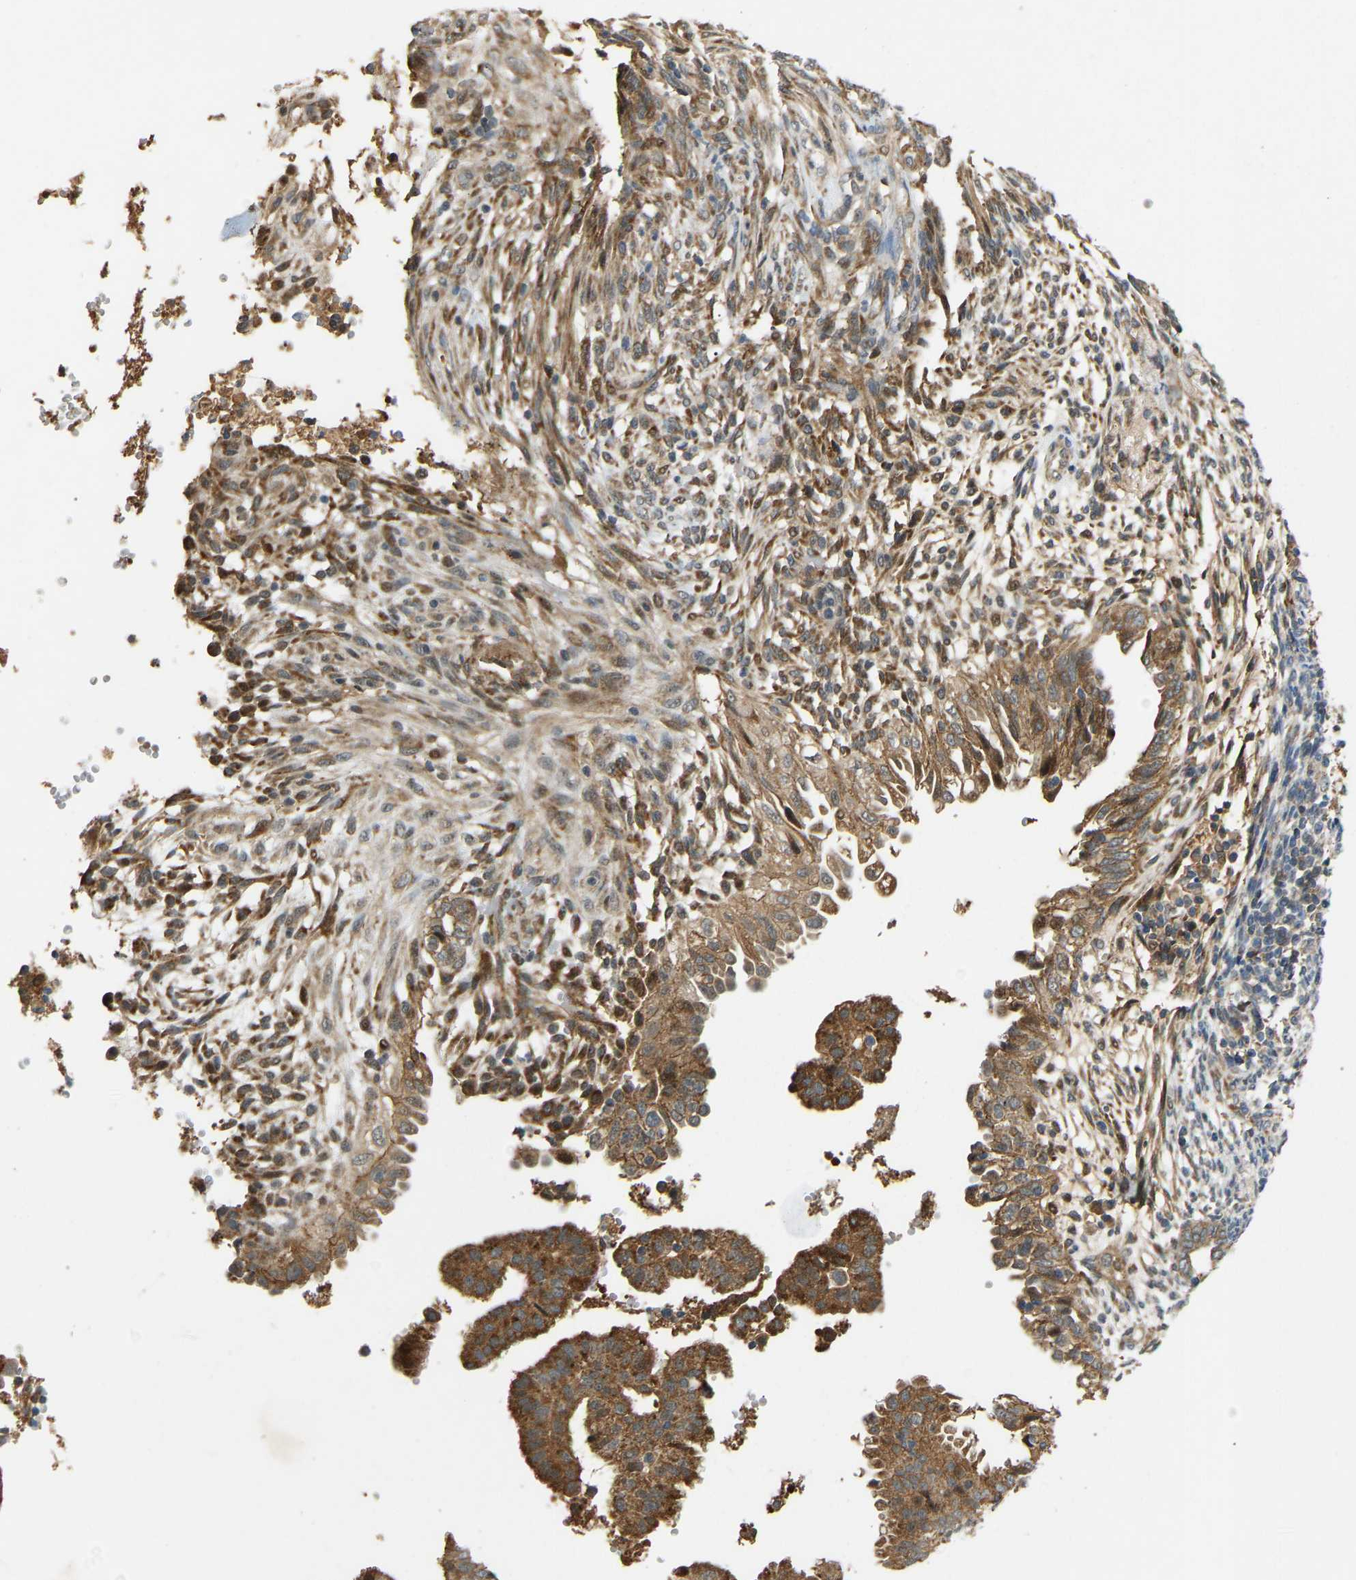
{"staining": {"intensity": "moderate", "quantity": ">75%", "location": "cytoplasmic/membranous"}, "tissue": "endometrial cancer", "cell_type": "Tumor cells", "image_type": "cancer", "snomed": [{"axis": "morphology", "description": "Adenocarcinoma, NOS"}, {"axis": "topography", "description": "Endometrium"}], "caption": "Endometrial cancer tissue shows moderate cytoplasmic/membranous positivity in approximately >75% of tumor cells (brown staining indicates protein expression, while blue staining denotes nuclei).", "gene": "PTCD1", "patient": {"sex": "female", "age": 58}}